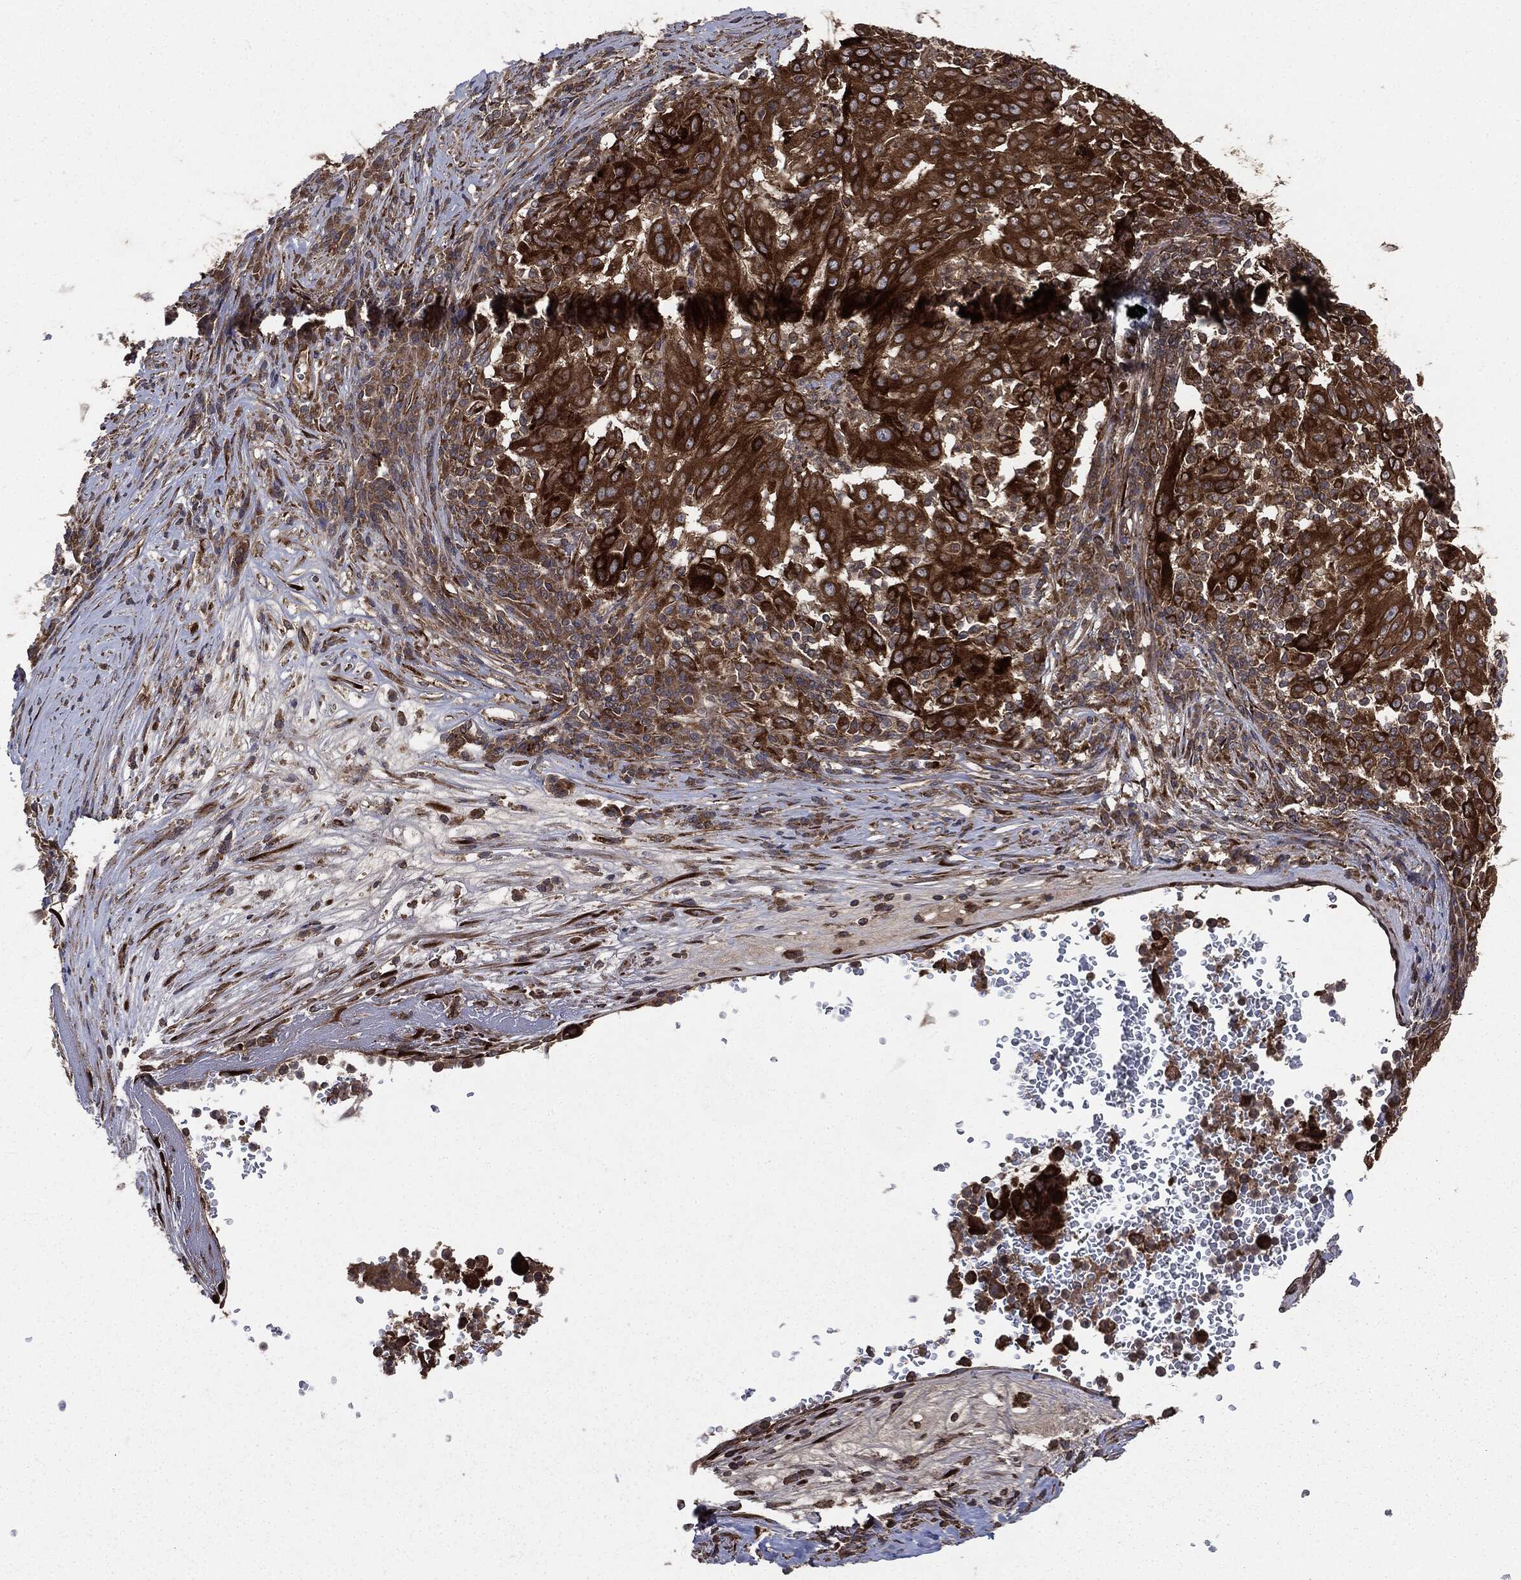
{"staining": {"intensity": "strong", "quantity": ">75%", "location": "cytoplasmic/membranous"}, "tissue": "pancreatic cancer", "cell_type": "Tumor cells", "image_type": "cancer", "snomed": [{"axis": "morphology", "description": "Adenocarcinoma, NOS"}, {"axis": "topography", "description": "Pancreas"}], "caption": "Strong cytoplasmic/membranous protein staining is seen in about >75% of tumor cells in pancreatic adenocarcinoma.", "gene": "PLOD3", "patient": {"sex": "male", "age": 63}}